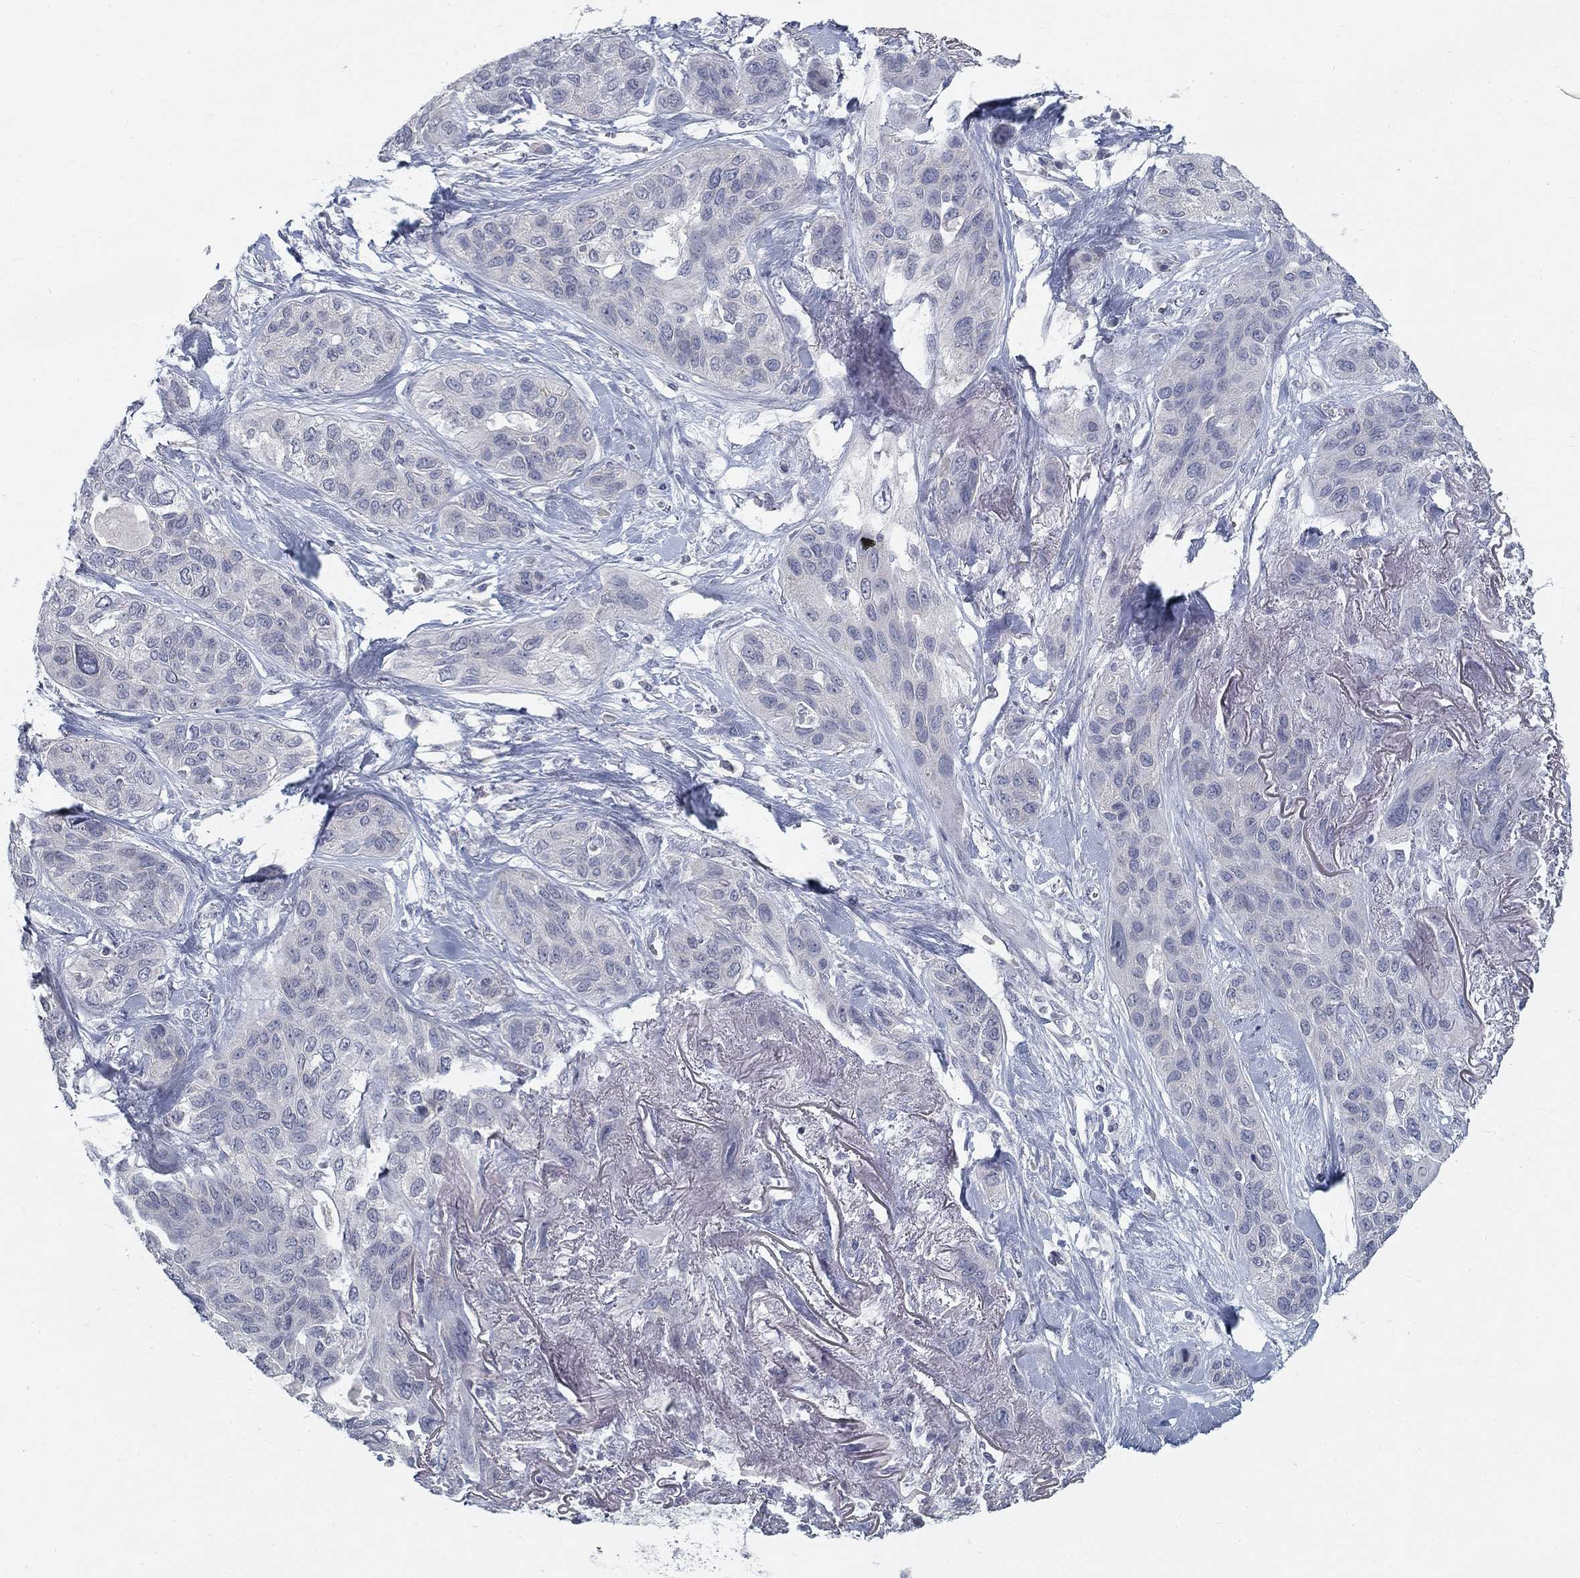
{"staining": {"intensity": "negative", "quantity": "none", "location": "none"}, "tissue": "lung cancer", "cell_type": "Tumor cells", "image_type": "cancer", "snomed": [{"axis": "morphology", "description": "Squamous cell carcinoma, NOS"}, {"axis": "topography", "description": "Lung"}], "caption": "Tumor cells show no significant staining in lung cancer.", "gene": "ATP1A3", "patient": {"sex": "female", "age": 70}}